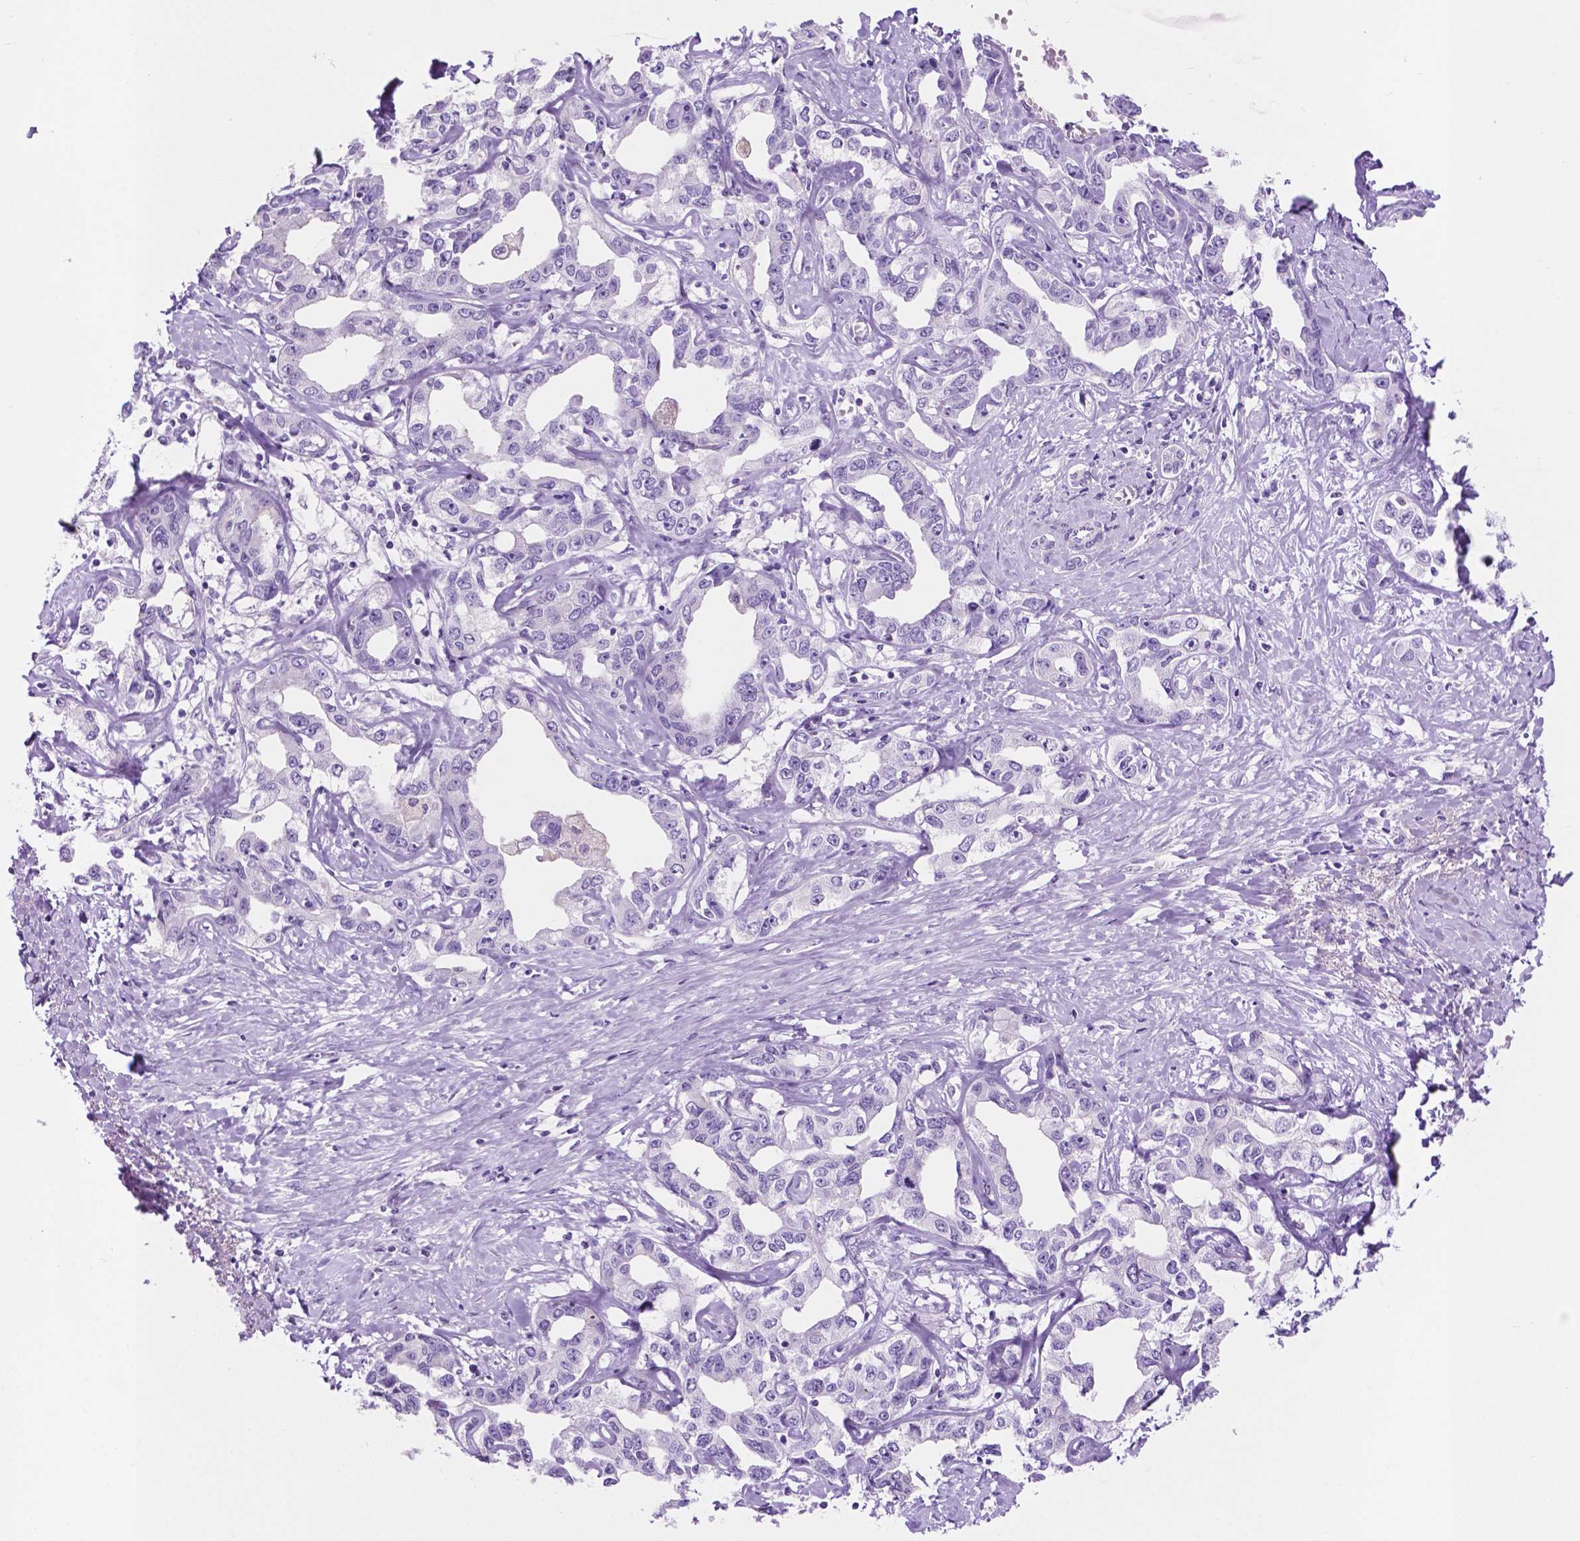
{"staining": {"intensity": "negative", "quantity": "none", "location": "none"}, "tissue": "liver cancer", "cell_type": "Tumor cells", "image_type": "cancer", "snomed": [{"axis": "morphology", "description": "Cholangiocarcinoma"}, {"axis": "topography", "description": "Liver"}], "caption": "The histopathology image shows no staining of tumor cells in liver cholangiocarcinoma.", "gene": "ACY3", "patient": {"sex": "male", "age": 59}}